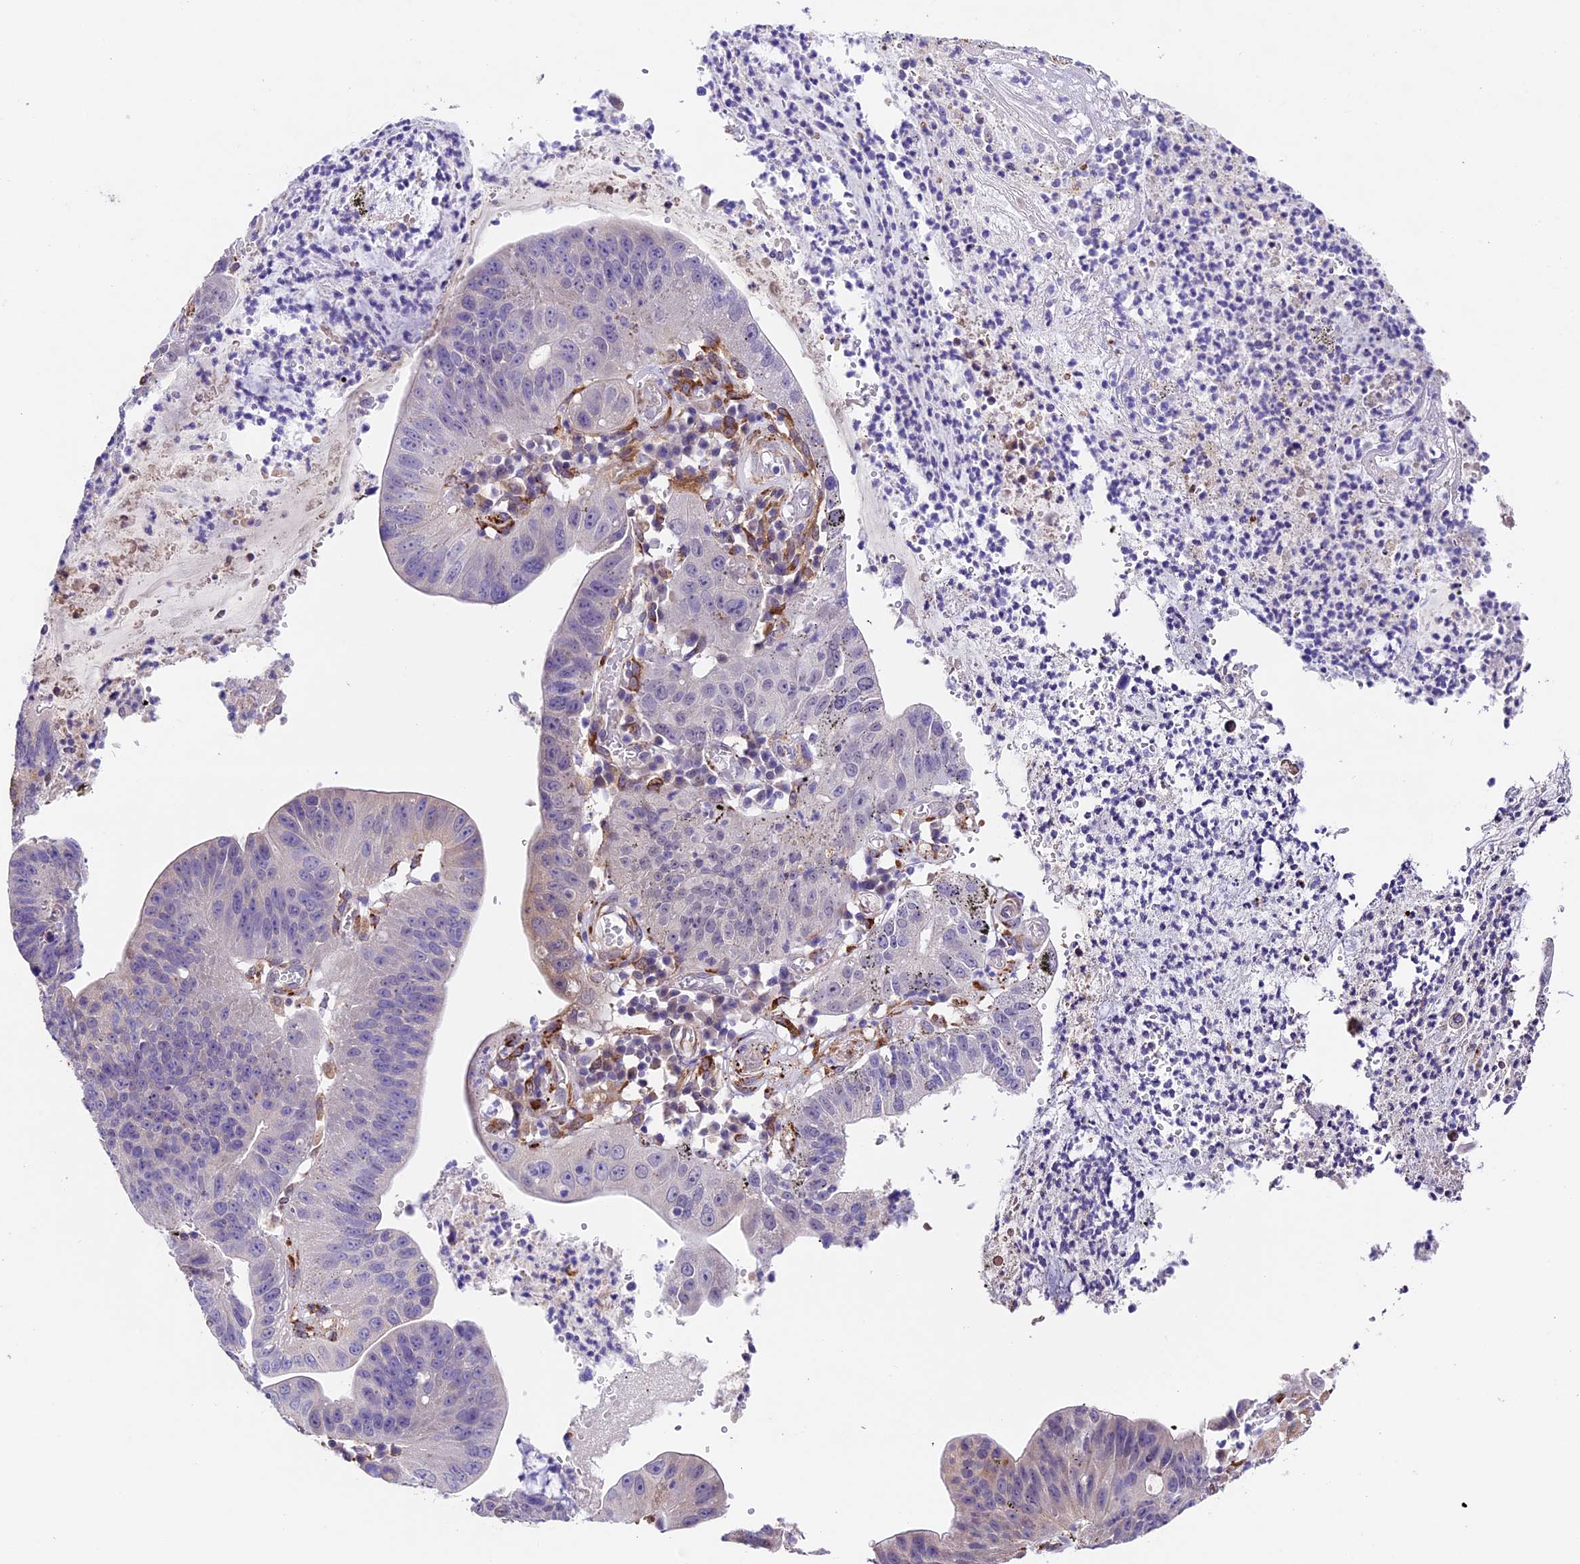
{"staining": {"intensity": "negative", "quantity": "none", "location": "none"}, "tissue": "stomach cancer", "cell_type": "Tumor cells", "image_type": "cancer", "snomed": [{"axis": "morphology", "description": "Adenocarcinoma, NOS"}, {"axis": "topography", "description": "Stomach"}], "caption": "This is an IHC photomicrograph of human stomach cancer. There is no positivity in tumor cells.", "gene": "LSM7", "patient": {"sex": "male", "age": 59}}